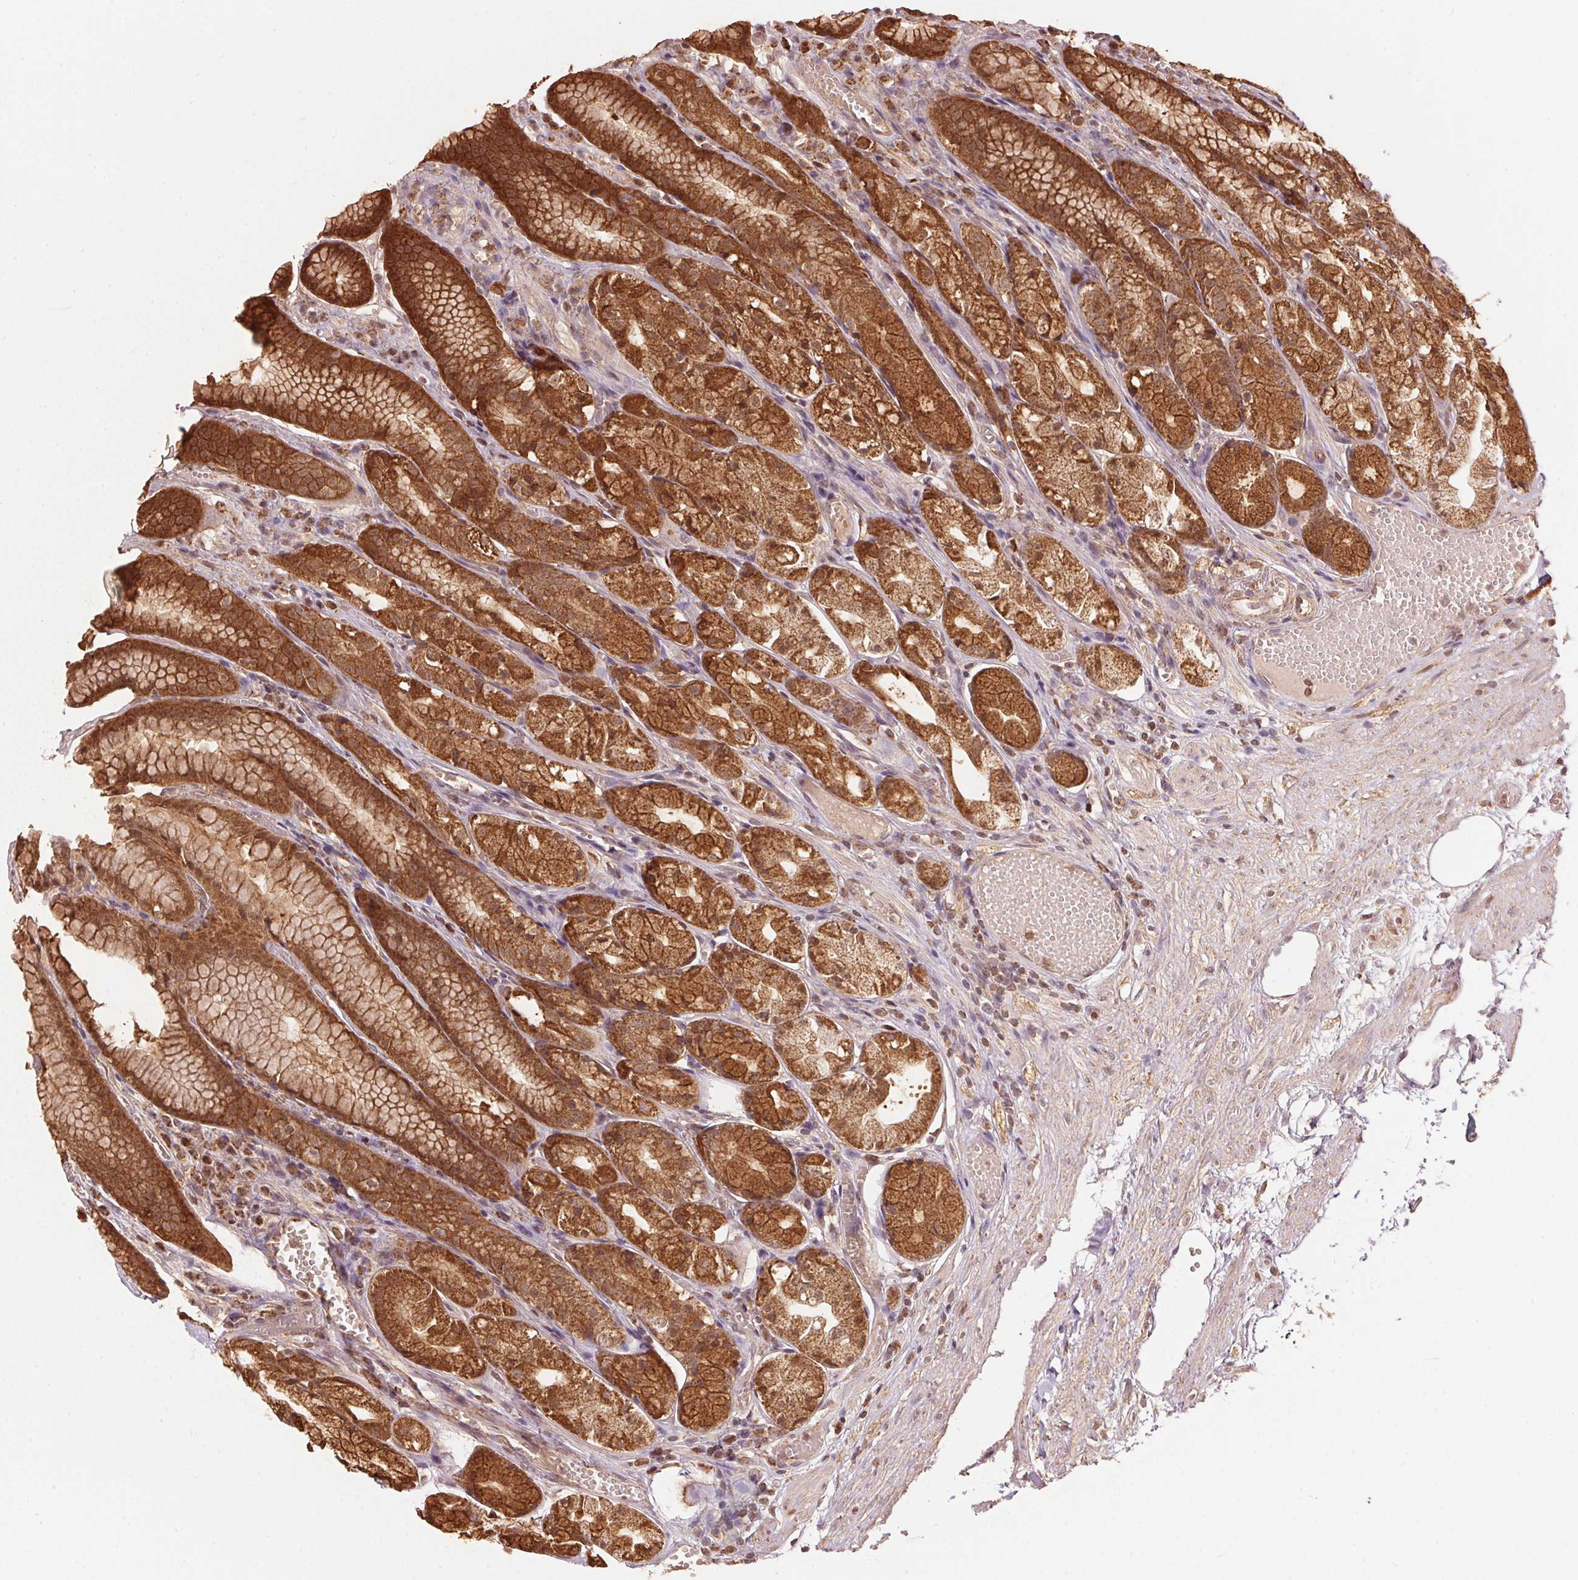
{"staining": {"intensity": "strong", "quantity": ">75%", "location": "cytoplasmic/membranous"}, "tissue": "stomach", "cell_type": "Glandular cells", "image_type": "normal", "snomed": [{"axis": "morphology", "description": "Normal tissue, NOS"}, {"axis": "topography", "description": "Stomach"}], "caption": "The photomicrograph exhibits a brown stain indicating the presence of a protein in the cytoplasmic/membranous of glandular cells in stomach. (Brightfield microscopy of DAB IHC at high magnification).", "gene": "ARHGAP6", "patient": {"sex": "male", "age": 70}}